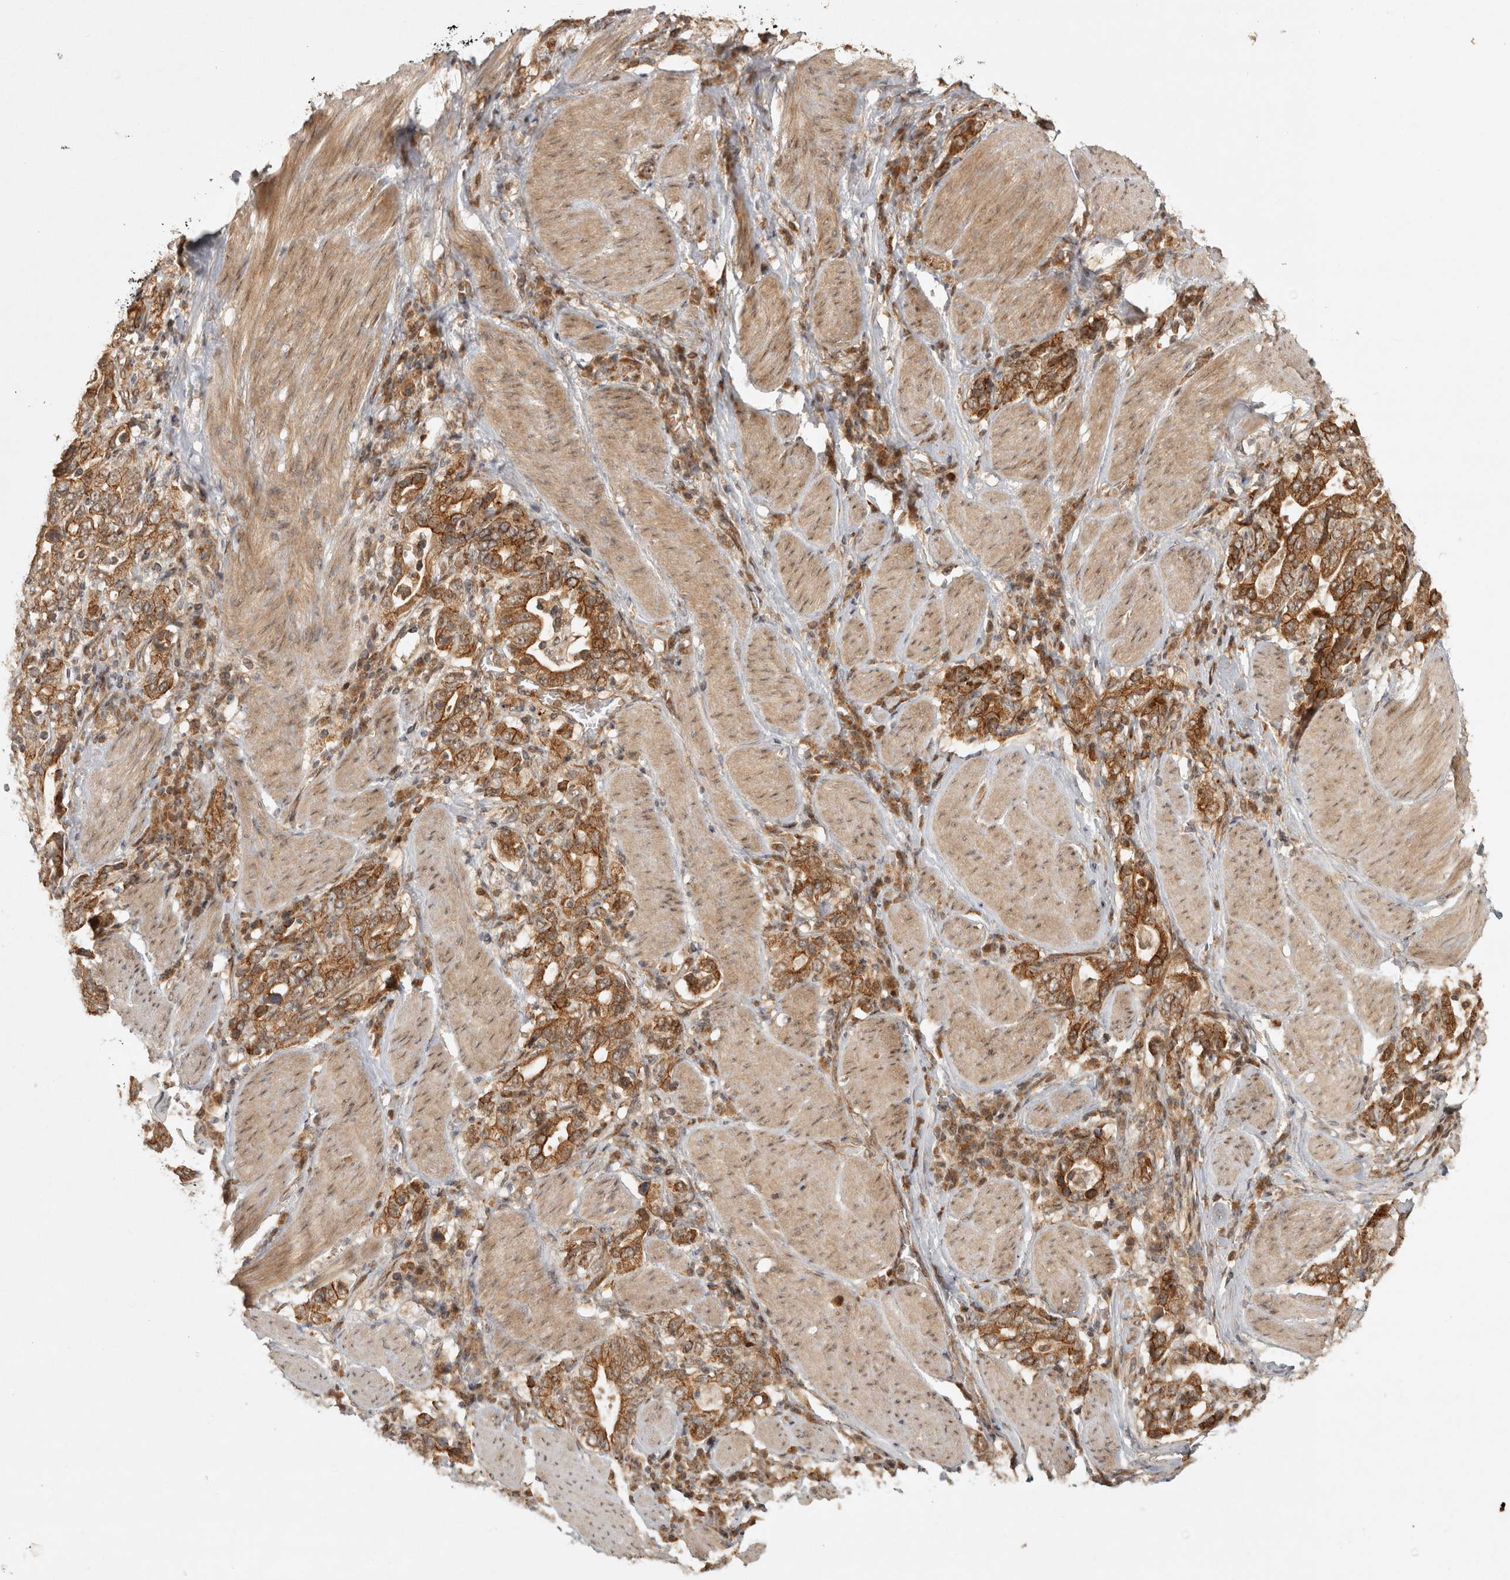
{"staining": {"intensity": "moderate", "quantity": ">75%", "location": "cytoplasmic/membranous"}, "tissue": "stomach cancer", "cell_type": "Tumor cells", "image_type": "cancer", "snomed": [{"axis": "morphology", "description": "Adenocarcinoma, NOS"}, {"axis": "topography", "description": "Stomach, upper"}], "caption": "Brown immunohistochemical staining in adenocarcinoma (stomach) shows moderate cytoplasmic/membranous staining in about >75% of tumor cells.", "gene": "CAMSAP2", "patient": {"sex": "male", "age": 62}}